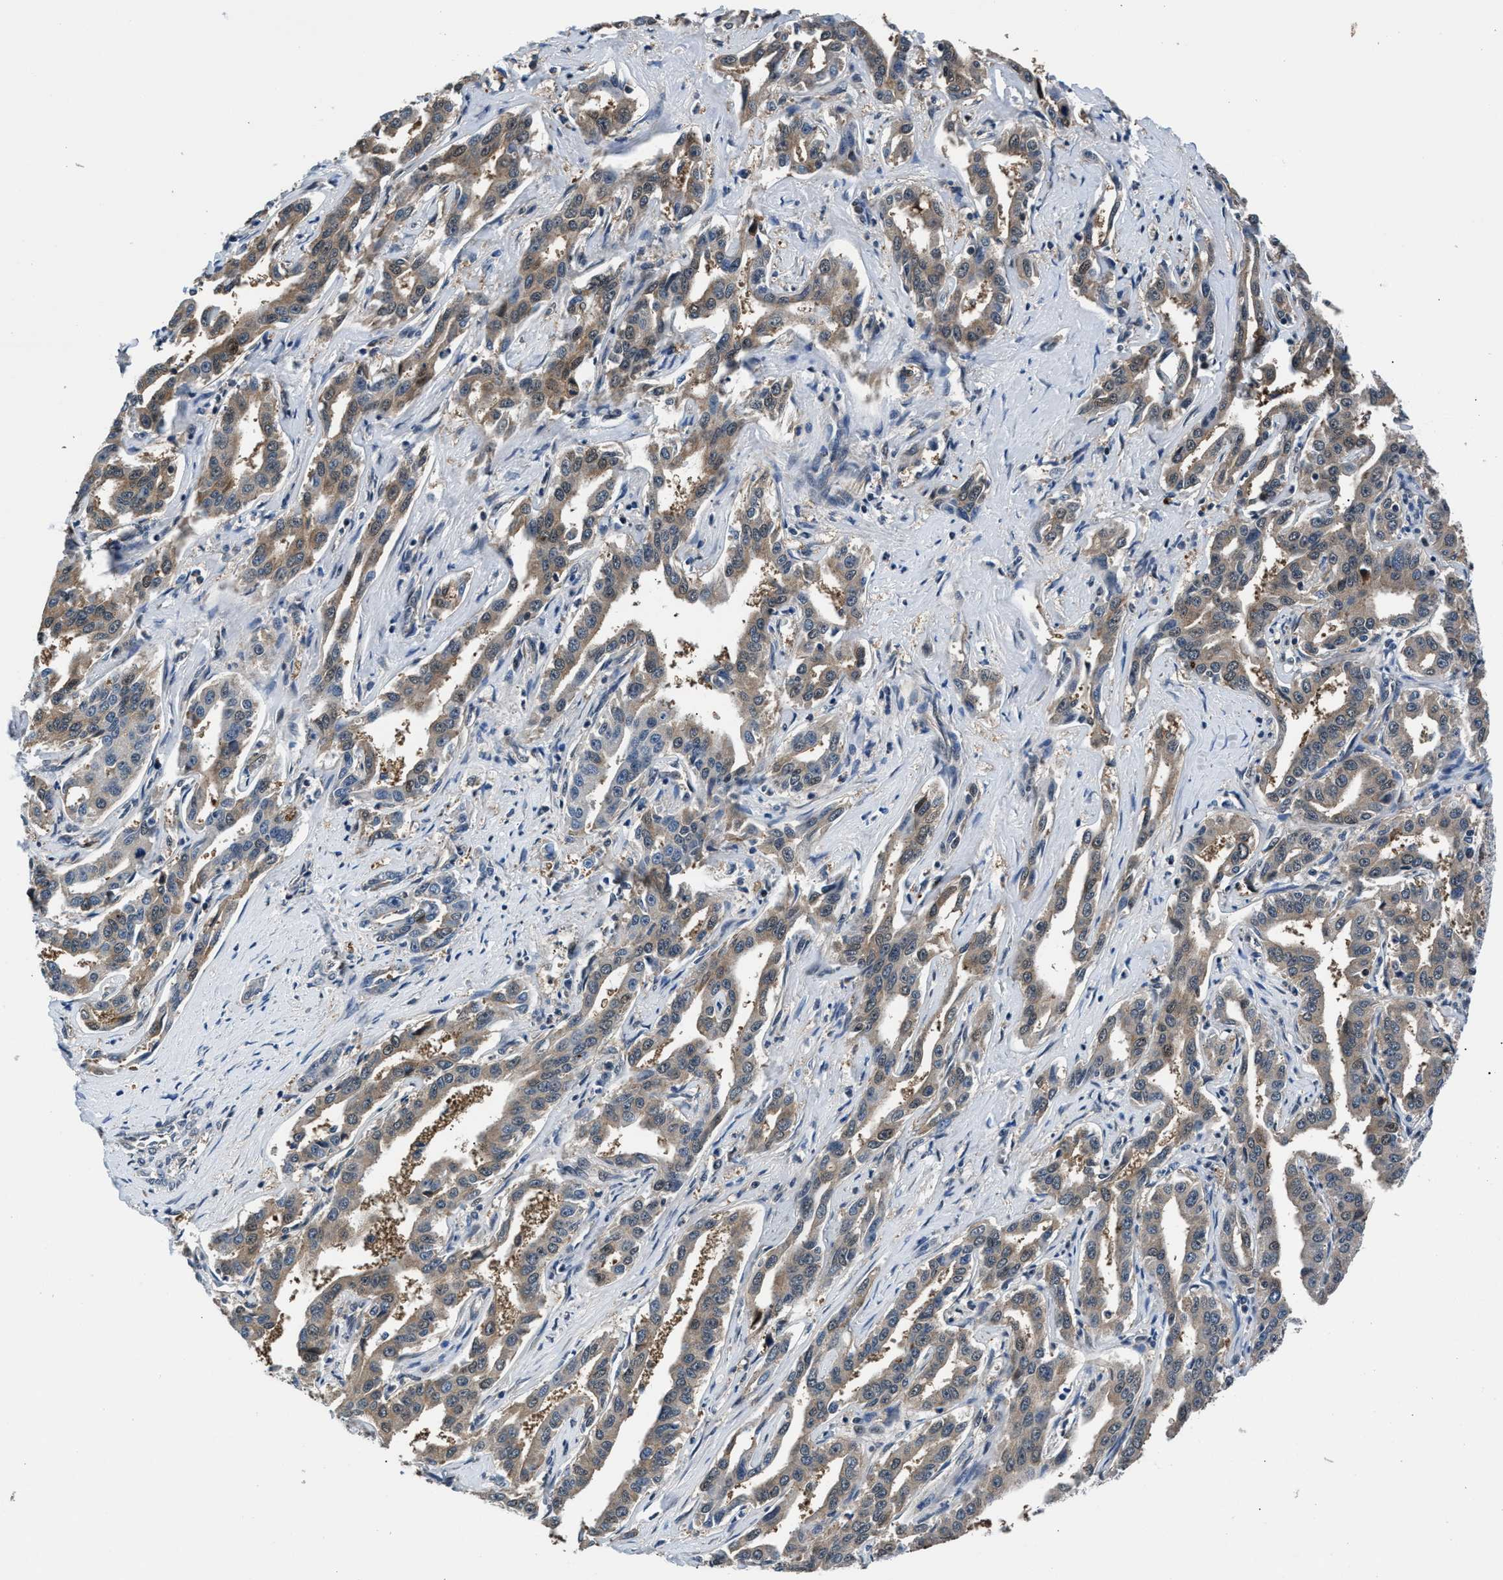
{"staining": {"intensity": "weak", "quantity": ">75%", "location": "cytoplasmic/membranous"}, "tissue": "liver cancer", "cell_type": "Tumor cells", "image_type": "cancer", "snomed": [{"axis": "morphology", "description": "Cholangiocarcinoma"}, {"axis": "topography", "description": "Liver"}], "caption": "Tumor cells display weak cytoplasmic/membranous staining in about >75% of cells in cholangiocarcinoma (liver).", "gene": "RBM33", "patient": {"sex": "male", "age": 59}}